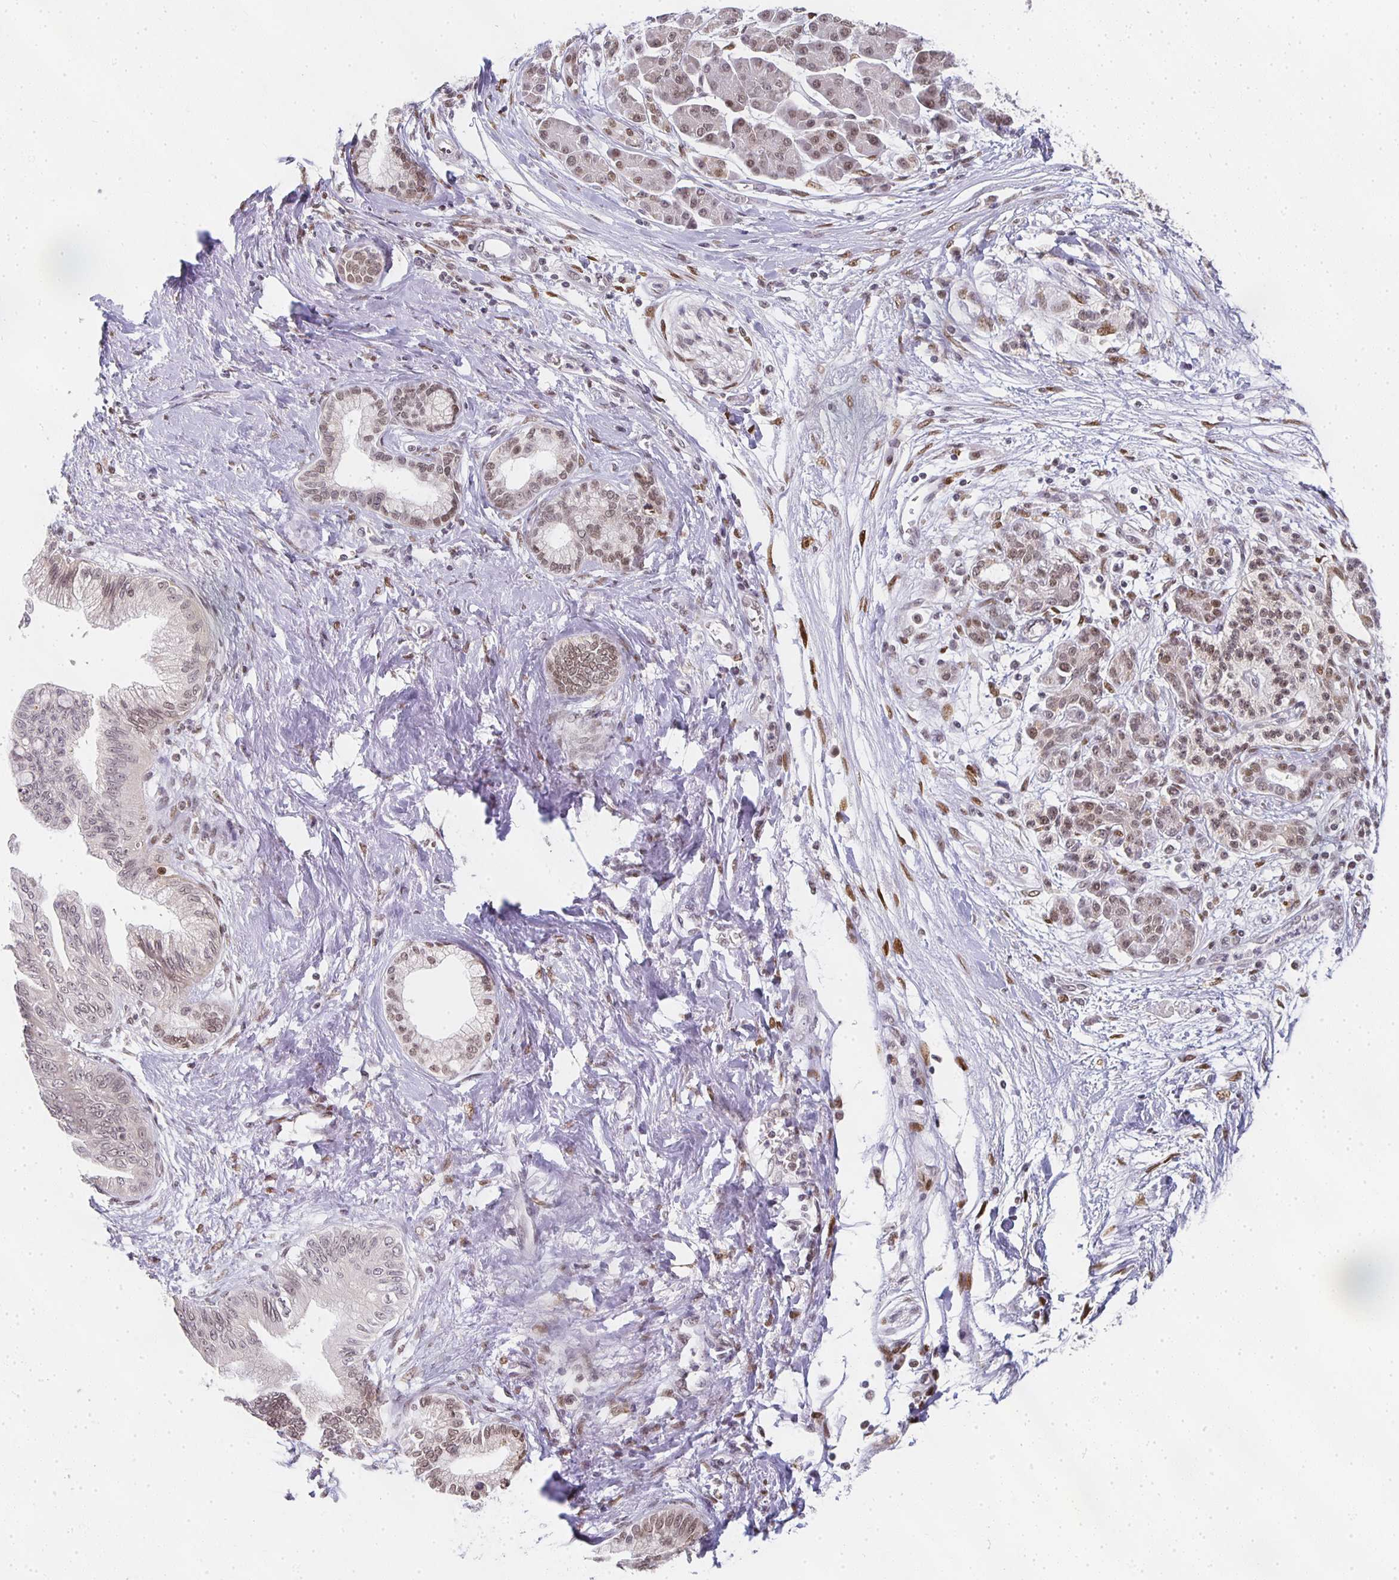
{"staining": {"intensity": "weak", "quantity": "<25%", "location": "nuclear"}, "tissue": "pancreatic cancer", "cell_type": "Tumor cells", "image_type": "cancer", "snomed": [{"axis": "morphology", "description": "Adenocarcinoma, NOS"}, {"axis": "topography", "description": "Pancreas"}], "caption": "Immunohistochemistry micrograph of neoplastic tissue: human pancreatic adenocarcinoma stained with DAB reveals no significant protein expression in tumor cells.", "gene": "SMARCA2", "patient": {"sex": "female", "age": 77}}